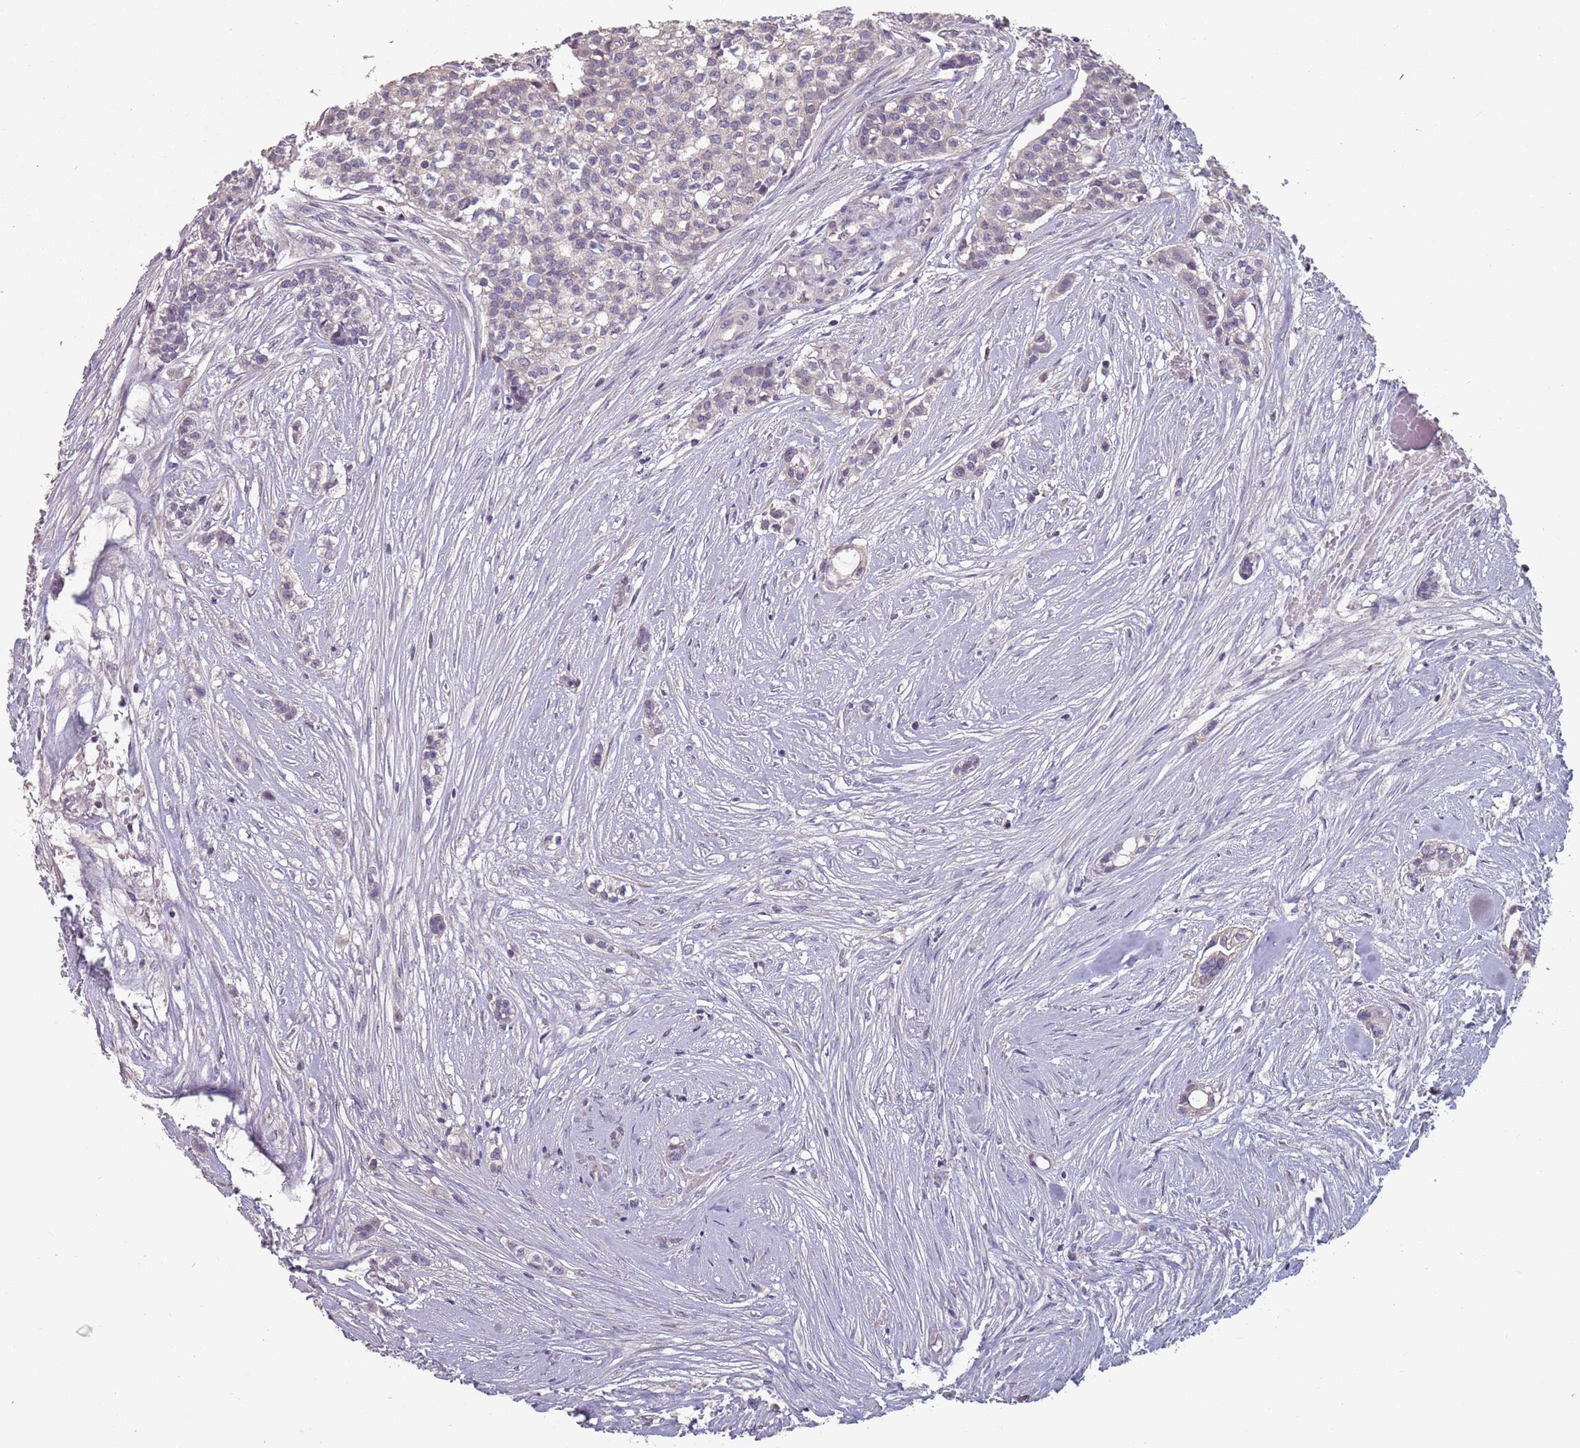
{"staining": {"intensity": "negative", "quantity": "none", "location": "none"}, "tissue": "head and neck cancer", "cell_type": "Tumor cells", "image_type": "cancer", "snomed": [{"axis": "morphology", "description": "Adenocarcinoma, NOS"}, {"axis": "topography", "description": "Head-Neck"}], "caption": "High power microscopy micrograph of an immunohistochemistry (IHC) photomicrograph of head and neck cancer (adenocarcinoma), revealing no significant expression in tumor cells. (Immunohistochemistry, brightfield microscopy, high magnification).", "gene": "MBD3L1", "patient": {"sex": "male", "age": 81}}